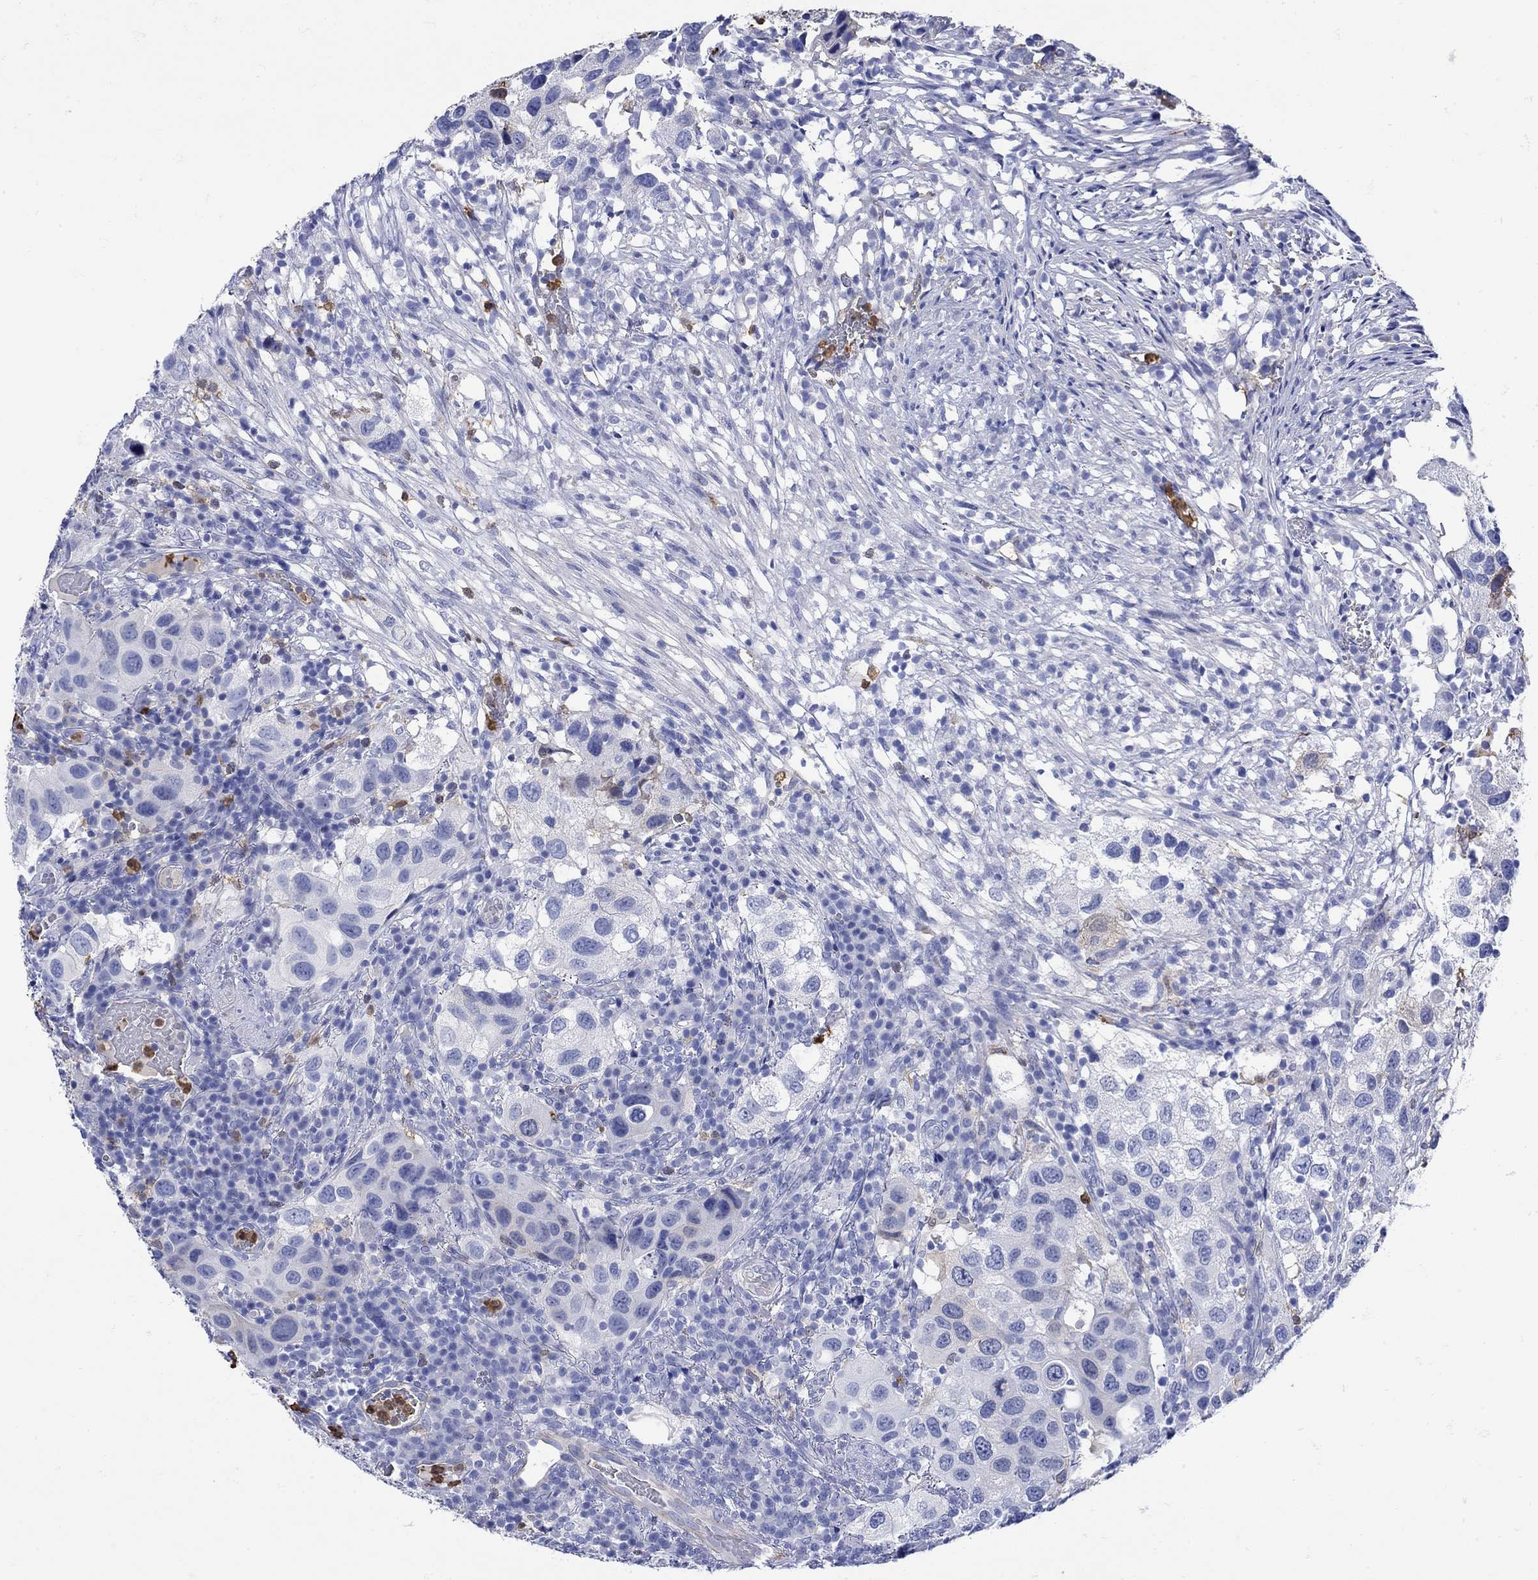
{"staining": {"intensity": "negative", "quantity": "none", "location": "none"}, "tissue": "urothelial cancer", "cell_type": "Tumor cells", "image_type": "cancer", "snomed": [{"axis": "morphology", "description": "Urothelial carcinoma, High grade"}, {"axis": "topography", "description": "Urinary bladder"}], "caption": "IHC histopathology image of human urothelial carcinoma (high-grade) stained for a protein (brown), which exhibits no positivity in tumor cells.", "gene": "LINGO3", "patient": {"sex": "male", "age": 79}}